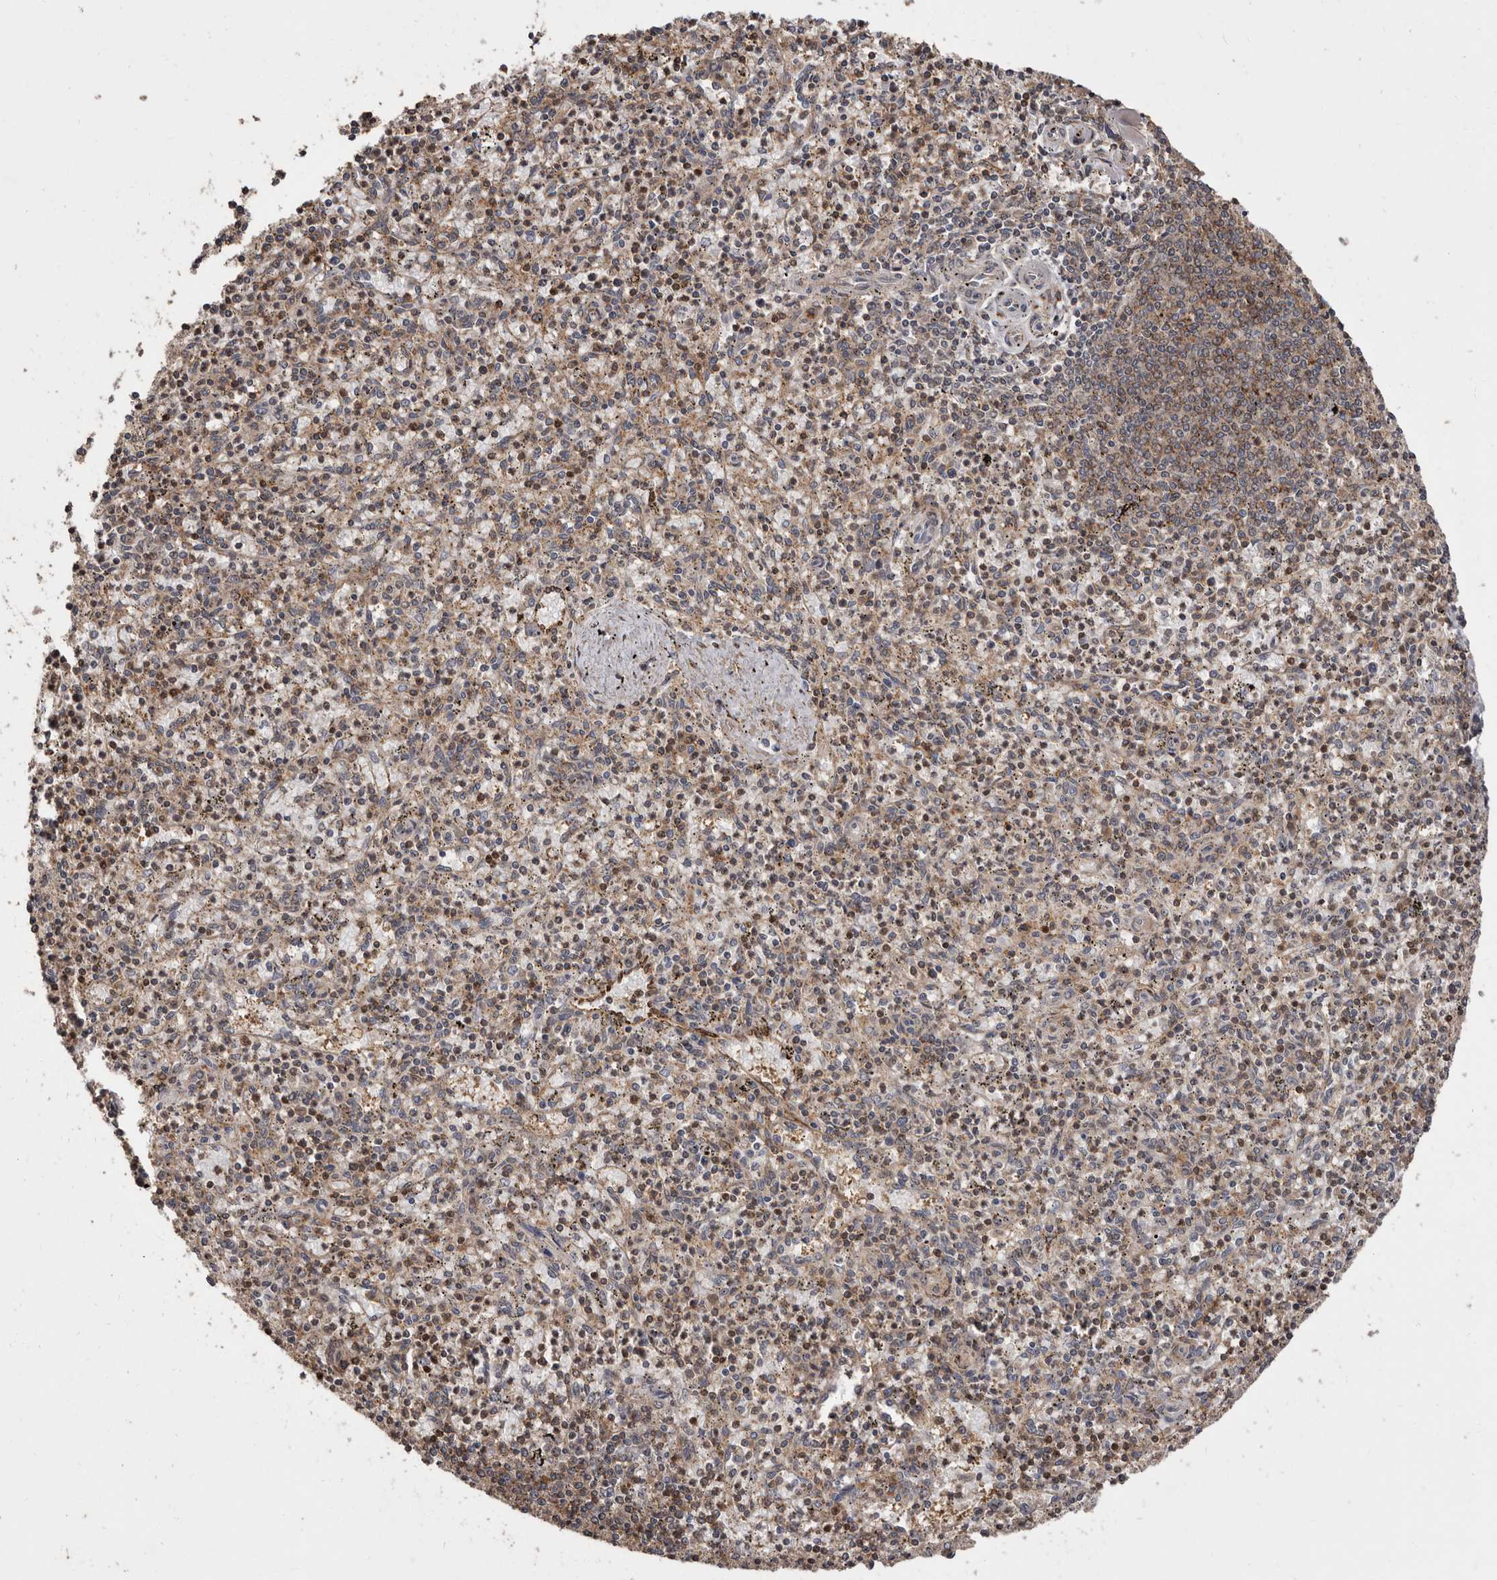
{"staining": {"intensity": "moderate", "quantity": ">75%", "location": "cytoplasmic/membranous"}, "tissue": "spleen", "cell_type": "Cells in red pulp", "image_type": "normal", "snomed": [{"axis": "morphology", "description": "Normal tissue, NOS"}, {"axis": "topography", "description": "Spleen"}], "caption": "A medium amount of moderate cytoplasmic/membranous positivity is appreciated in about >75% of cells in red pulp in unremarkable spleen.", "gene": "FLAD1", "patient": {"sex": "male", "age": 72}}